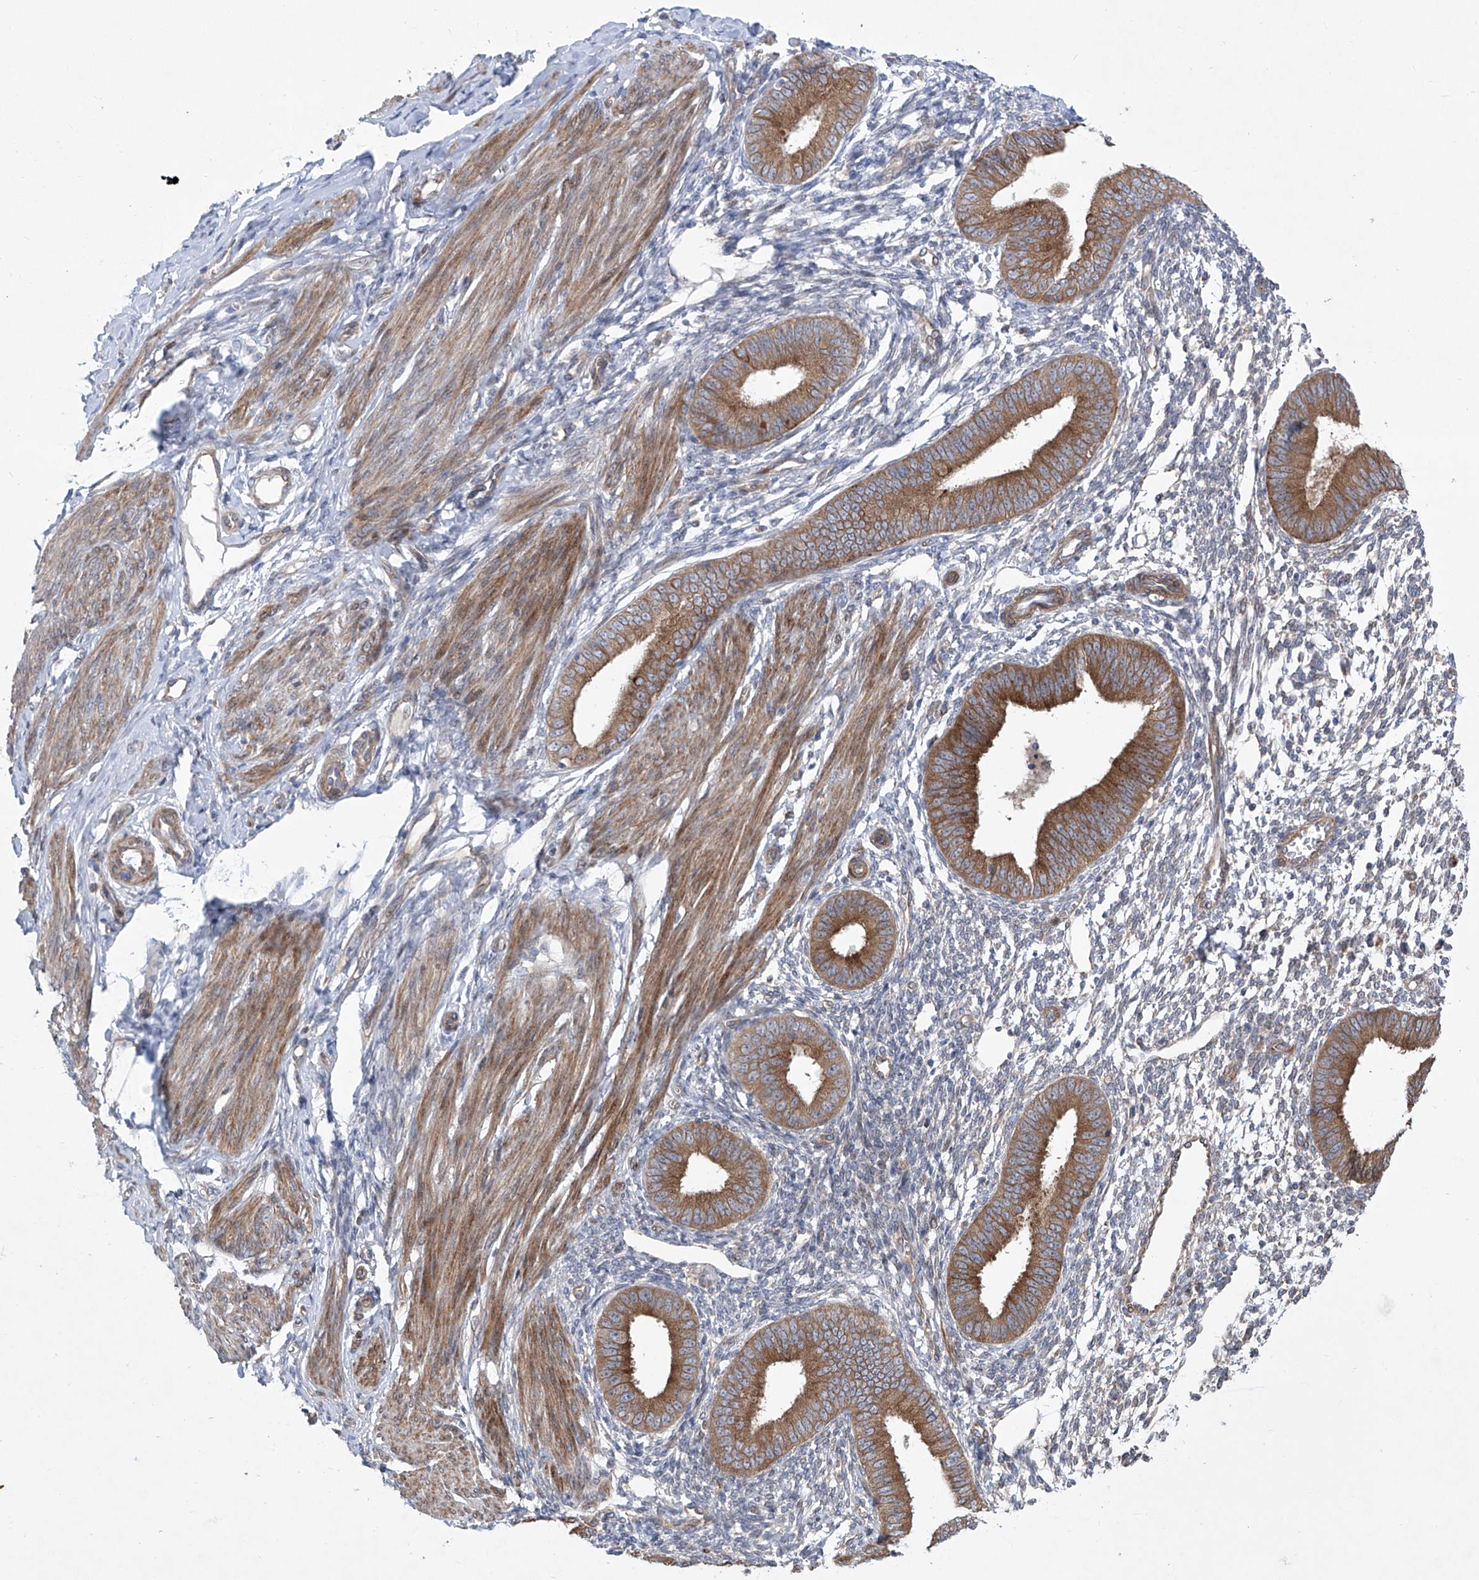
{"staining": {"intensity": "negative", "quantity": "none", "location": "none"}, "tissue": "endometrium", "cell_type": "Cells in endometrial stroma", "image_type": "normal", "snomed": [{"axis": "morphology", "description": "Normal tissue, NOS"}, {"axis": "topography", "description": "Uterus"}, {"axis": "topography", "description": "Endometrium"}], "caption": "This is an immunohistochemistry (IHC) image of normal endometrium. There is no positivity in cells in endometrial stroma.", "gene": "KLC4", "patient": {"sex": "female", "age": 48}}